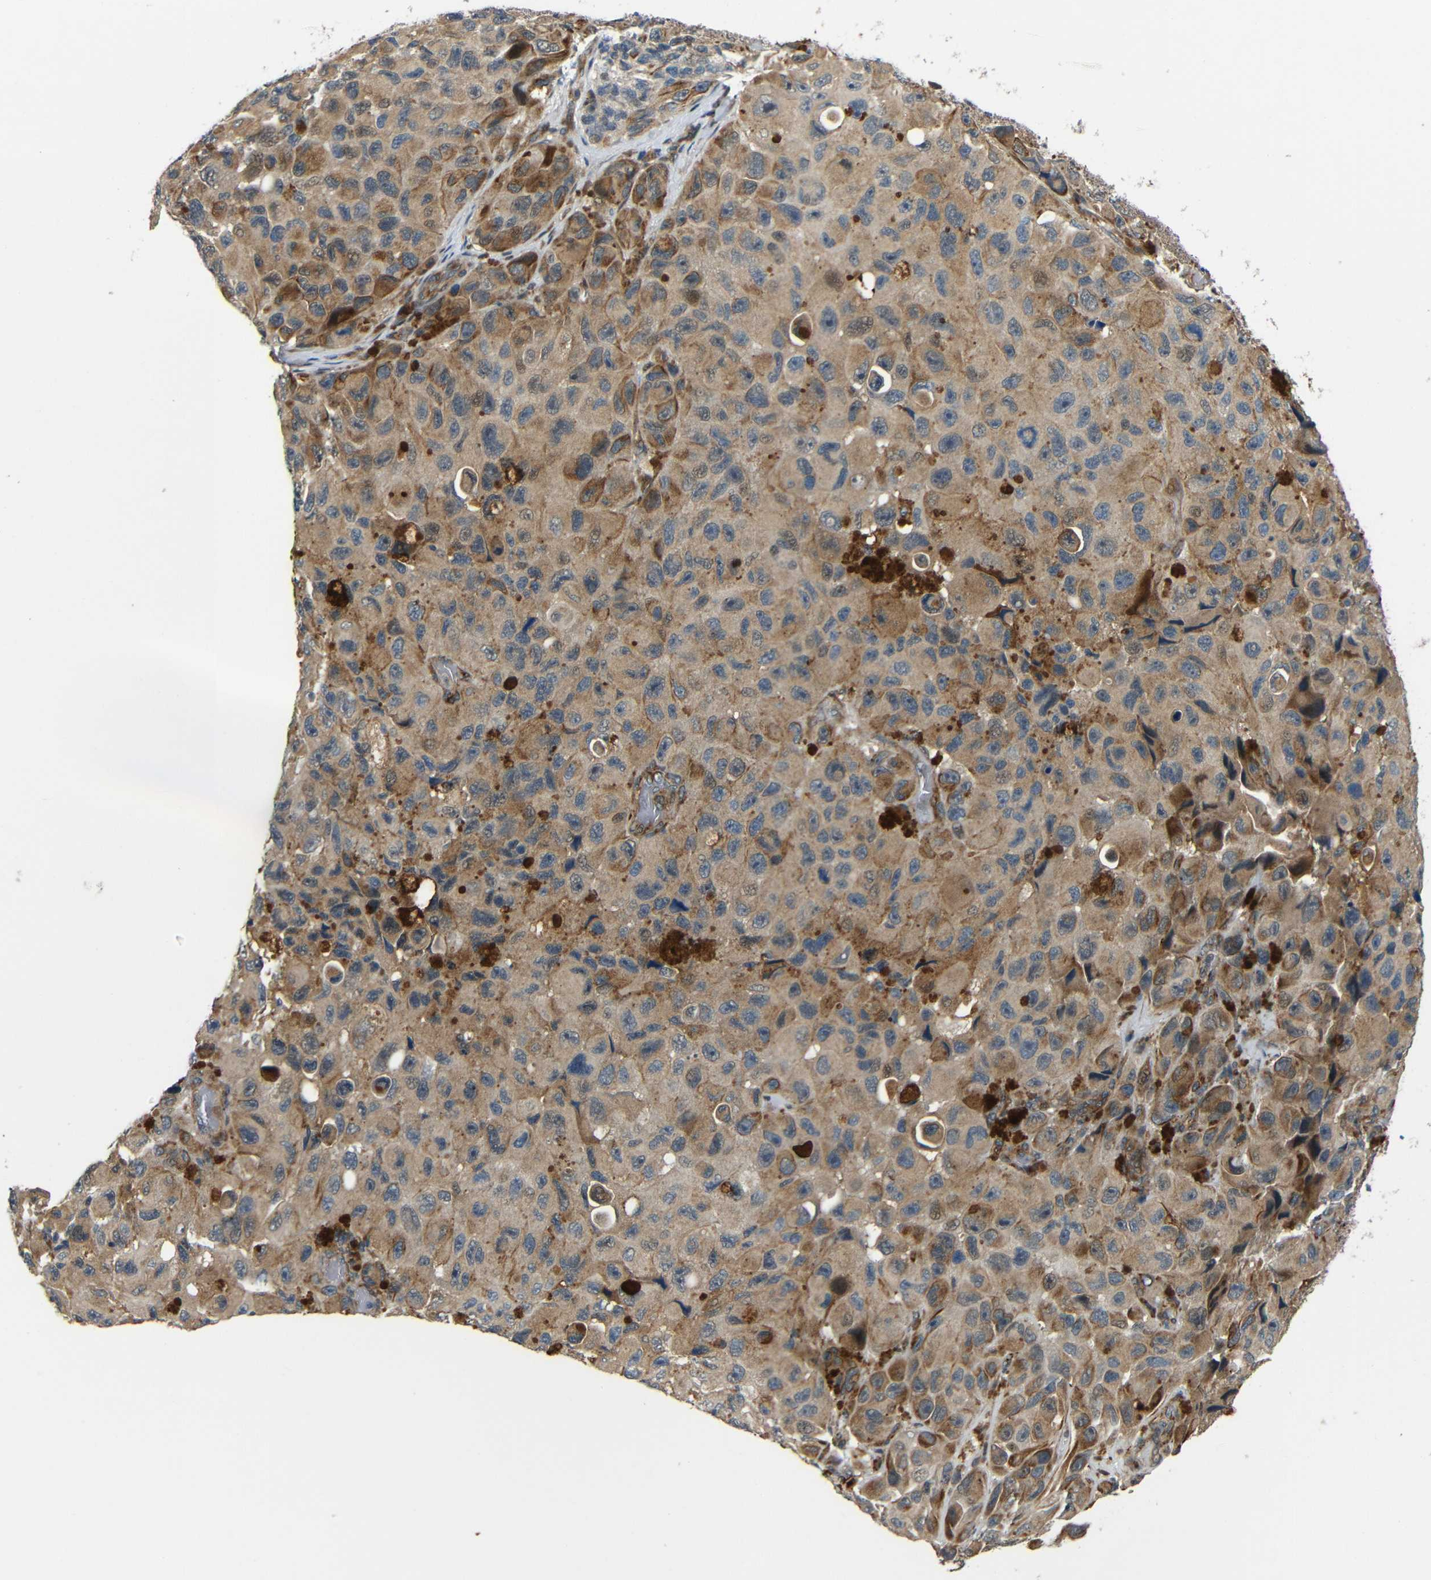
{"staining": {"intensity": "moderate", "quantity": ">75%", "location": "cytoplasmic/membranous"}, "tissue": "melanoma", "cell_type": "Tumor cells", "image_type": "cancer", "snomed": [{"axis": "morphology", "description": "Malignant melanoma, NOS"}, {"axis": "topography", "description": "Skin"}], "caption": "Immunohistochemical staining of human malignant melanoma exhibits moderate cytoplasmic/membranous protein expression in approximately >75% of tumor cells.", "gene": "SYDE1", "patient": {"sex": "female", "age": 73}}